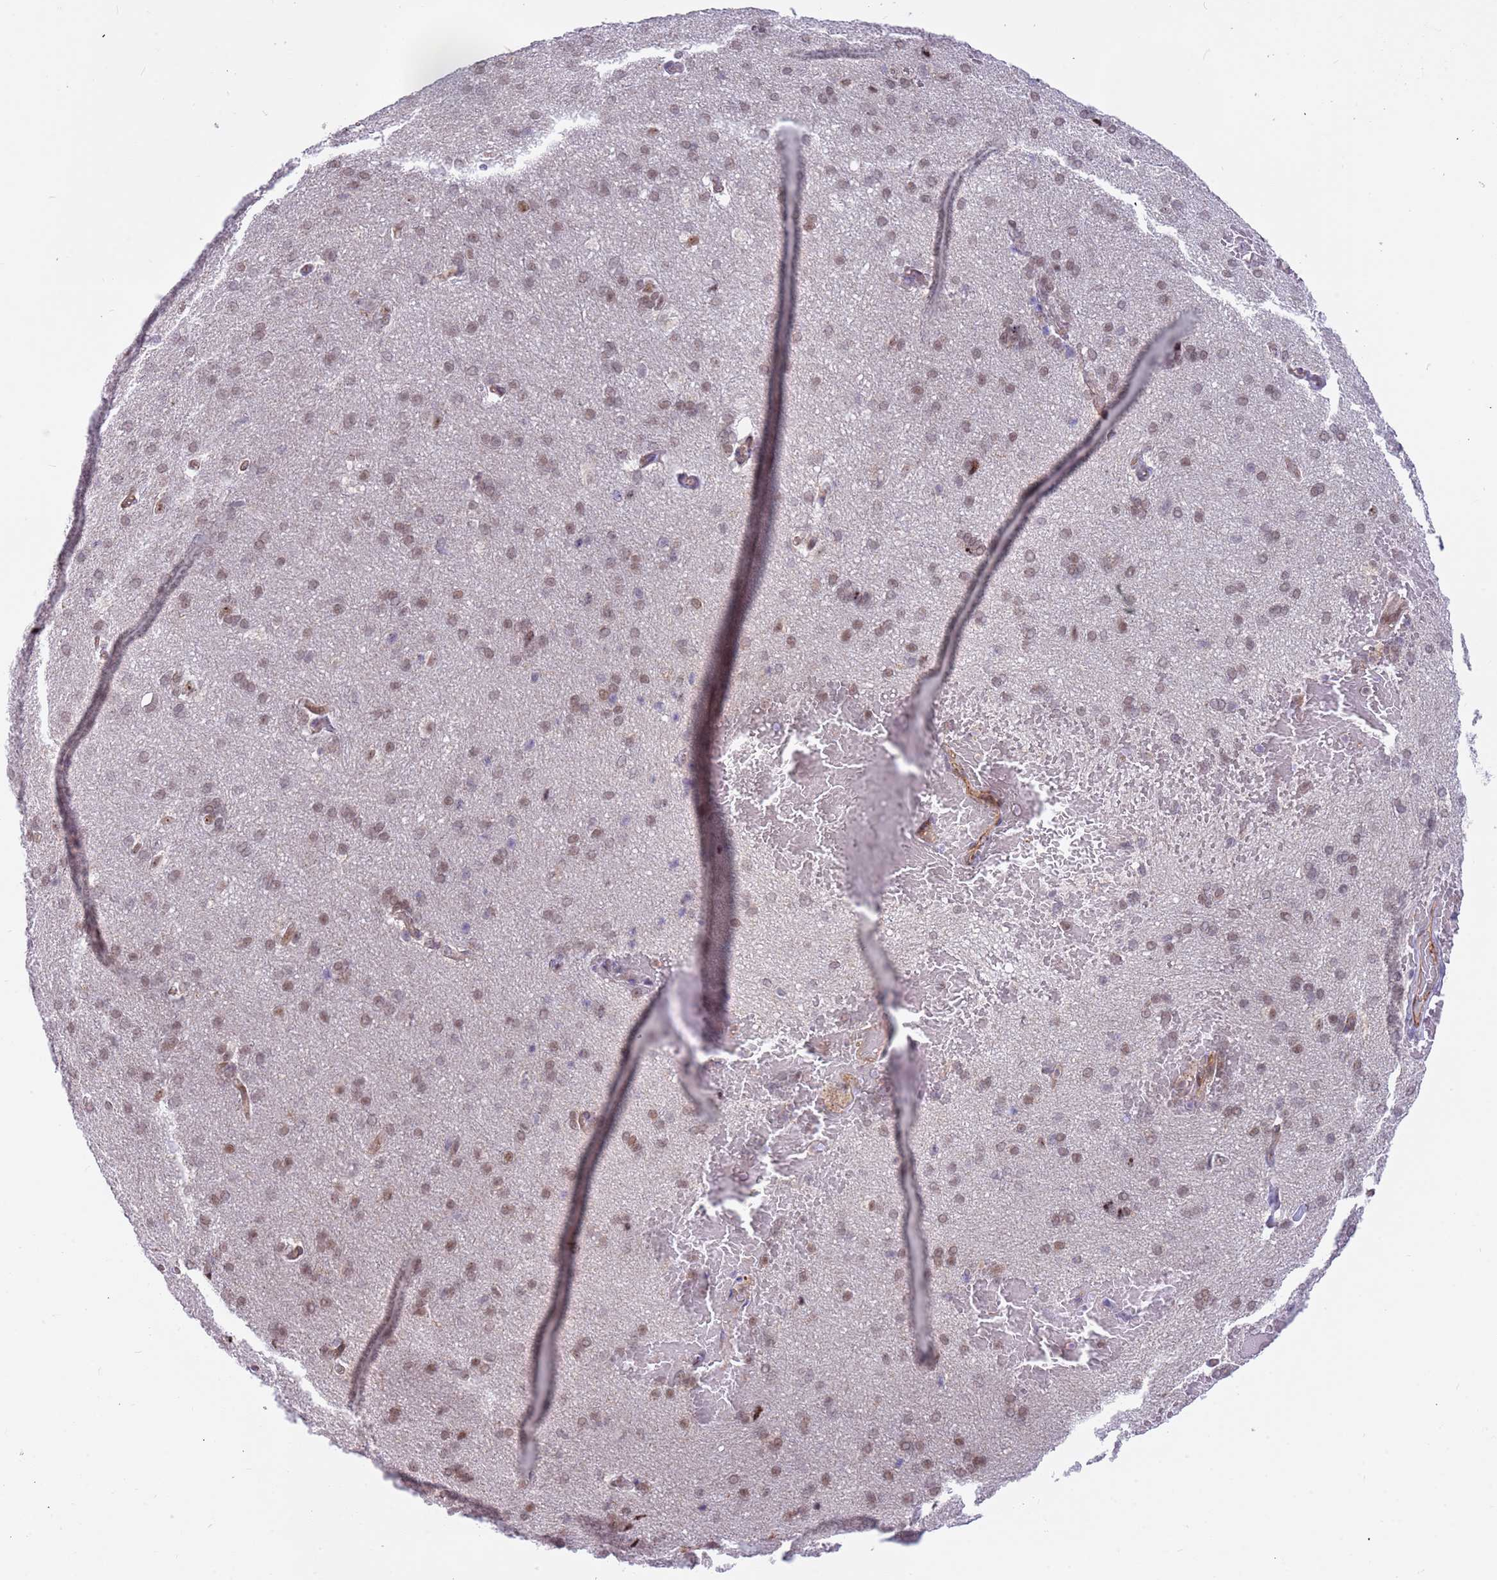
{"staining": {"intensity": "weak", "quantity": ">75%", "location": "nuclear"}, "tissue": "cerebral cortex", "cell_type": "Endothelial cells", "image_type": "normal", "snomed": [{"axis": "morphology", "description": "Normal tissue, NOS"}, {"axis": "topography", "description": "Cerebral cortex"}], "caption": "About >75% of endothelial cells in benign cerebral cortex demonstrate weak nuclear protein staining as visualized by brown immunohistochemical staining.", "gene": "LRMDA", "patient": {"sex": "male", "age": 62}}